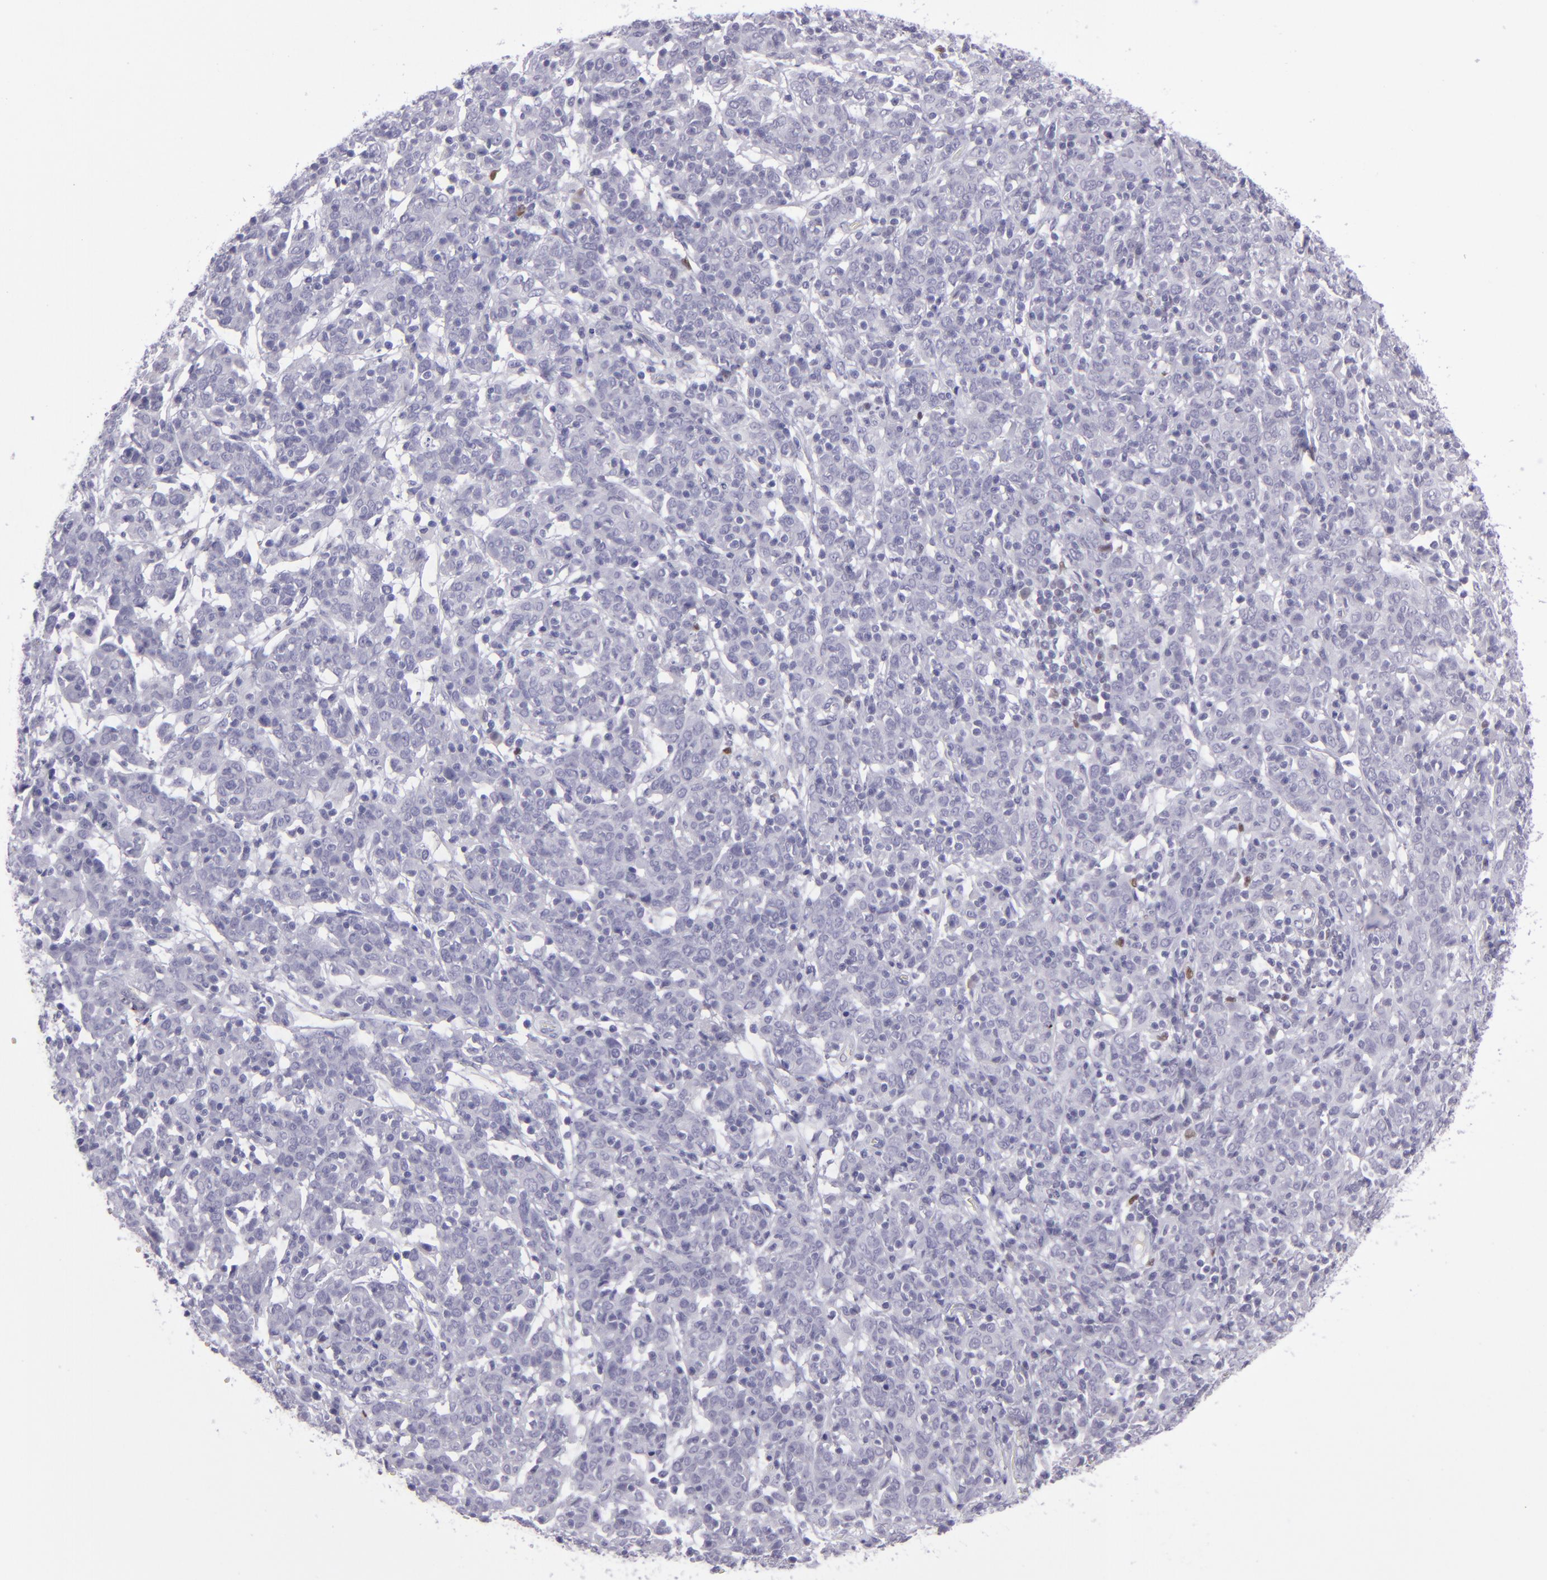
{"staining": {"intensity": "negative", "quantity": "none", "location": "none"}, "tissue": "cervical cancer", "cell_type": "Tumor cells", "image_type": "cancer", "snomed": [{"axis": "morphology", "description": "Normal tissue, NOS"}, {"axis": "morphology", "description": "Squamous cell carcinoma, NOS"}, {"axis": "topography", "description": "Cervix"}], "caption": "A photomicrograph of squamous cell carcinoma (cervical) stained for a protein exhibits no brown staining in tumor cells. (IHC, brightfield microscopy, high magnification).", "gene": "POU2F2", "patient": {"sex": "female", "age": 67}}